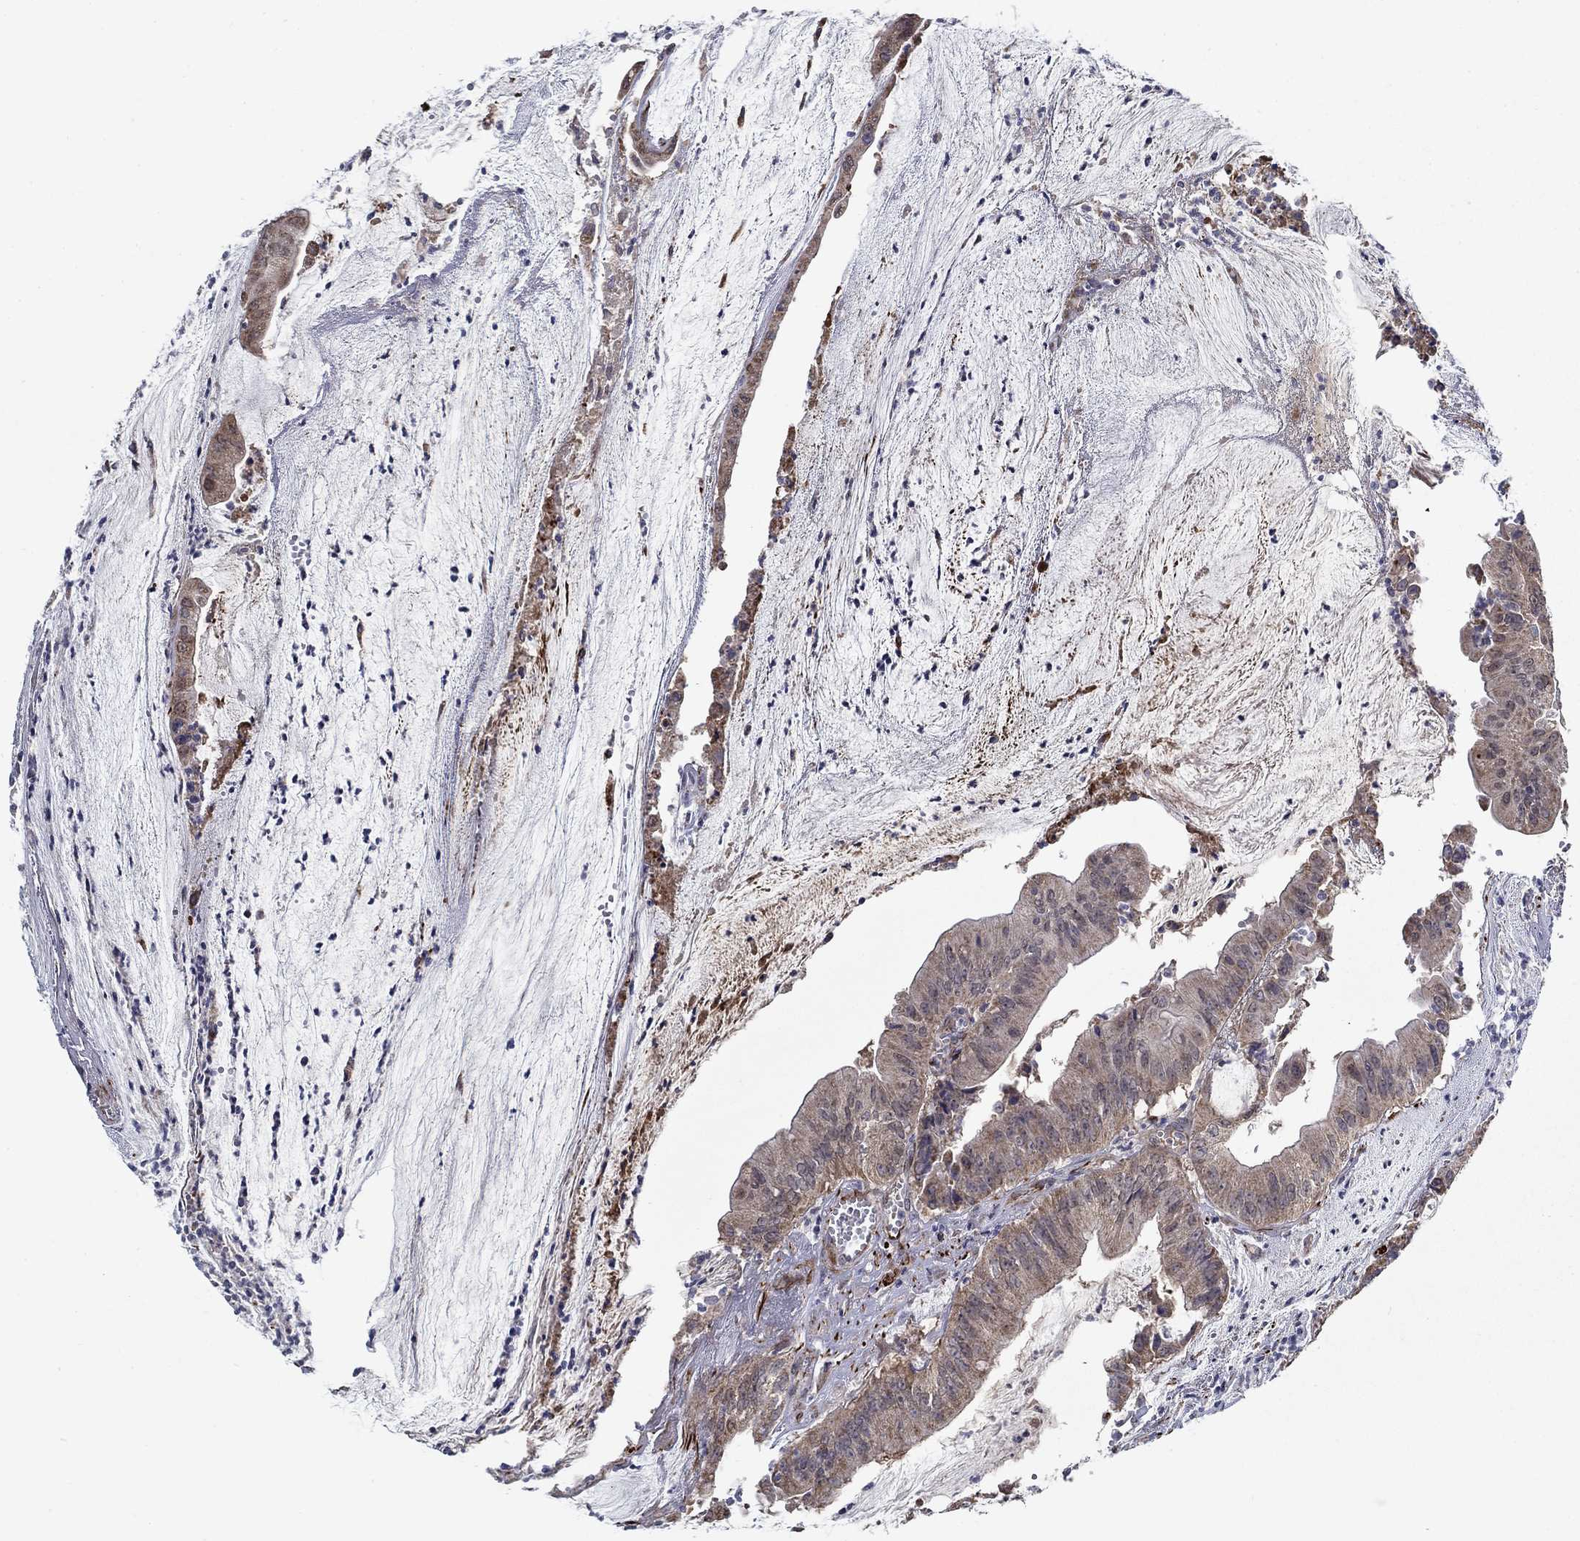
{"staining": {"intensity": "weak", "quantity": "25%-75%", "location": "cytoplasmic/membranous"}, "tissue": "colorectal cancer", "cell_type": "Tumor cells", "image_type": "cancer", "snomed": [{"axis": "morphology", "description": "Adenocarcinoma, NOS"}, {"axis": "topography", "description": "Colon"}], "caption": "Immunohistochemical staining of colorectal adenocarcinoma displays low levels of weak cytoplasmic/membranous protein staining in about 25%-75% of tumor cells. The staining is performed using DAB (3,3'-diaminobenzidine) brown chromogen to label protein expression. The nuclei are counter-stained blue using hematoxylin.", "gene": "LACTB2", "patient": {"sex": "female", "age": 69}}